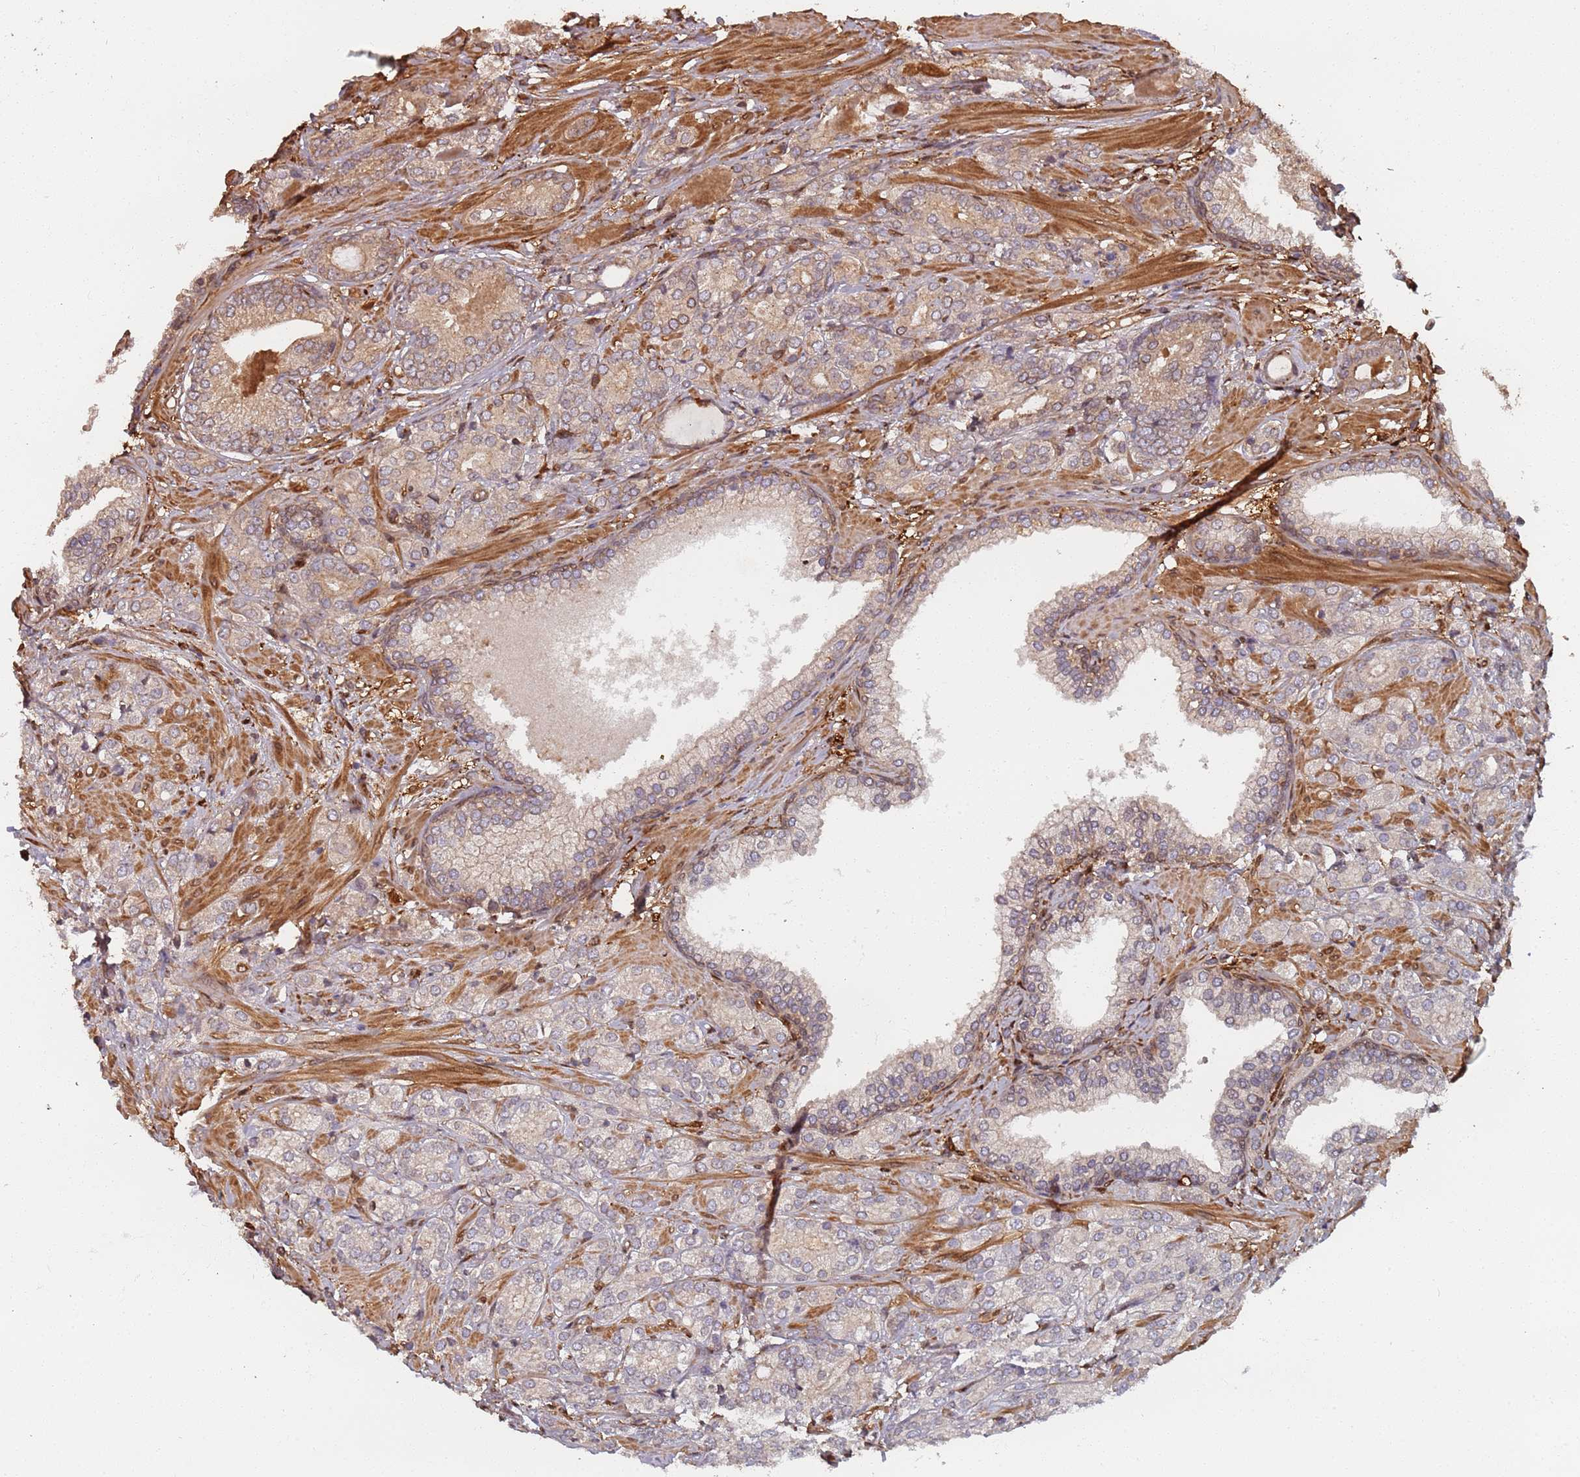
{"staining": {"intensity": "weak", "quantity": "25%-75%", "location": "cytoplasmic/membranous"}, "tissue": "prostate cancer", "cell_type": "Tumor cells", "image_type": "cancer", "snomed": [{"axis": "morphology", "description": "Adenocarcinoma, High grade"}, {"axis": "topography", "description": "Prostate"}], "caption": "Brown immunohistochemical staining in human prostate cancer (high-grade adenocarcinoma) exhibits weak cytoplasmic/membranous positivity in about 25%-75% of tumor cells.", "gene": "SDCCAG8", "patient": {"sex": "male", "age": 60}}